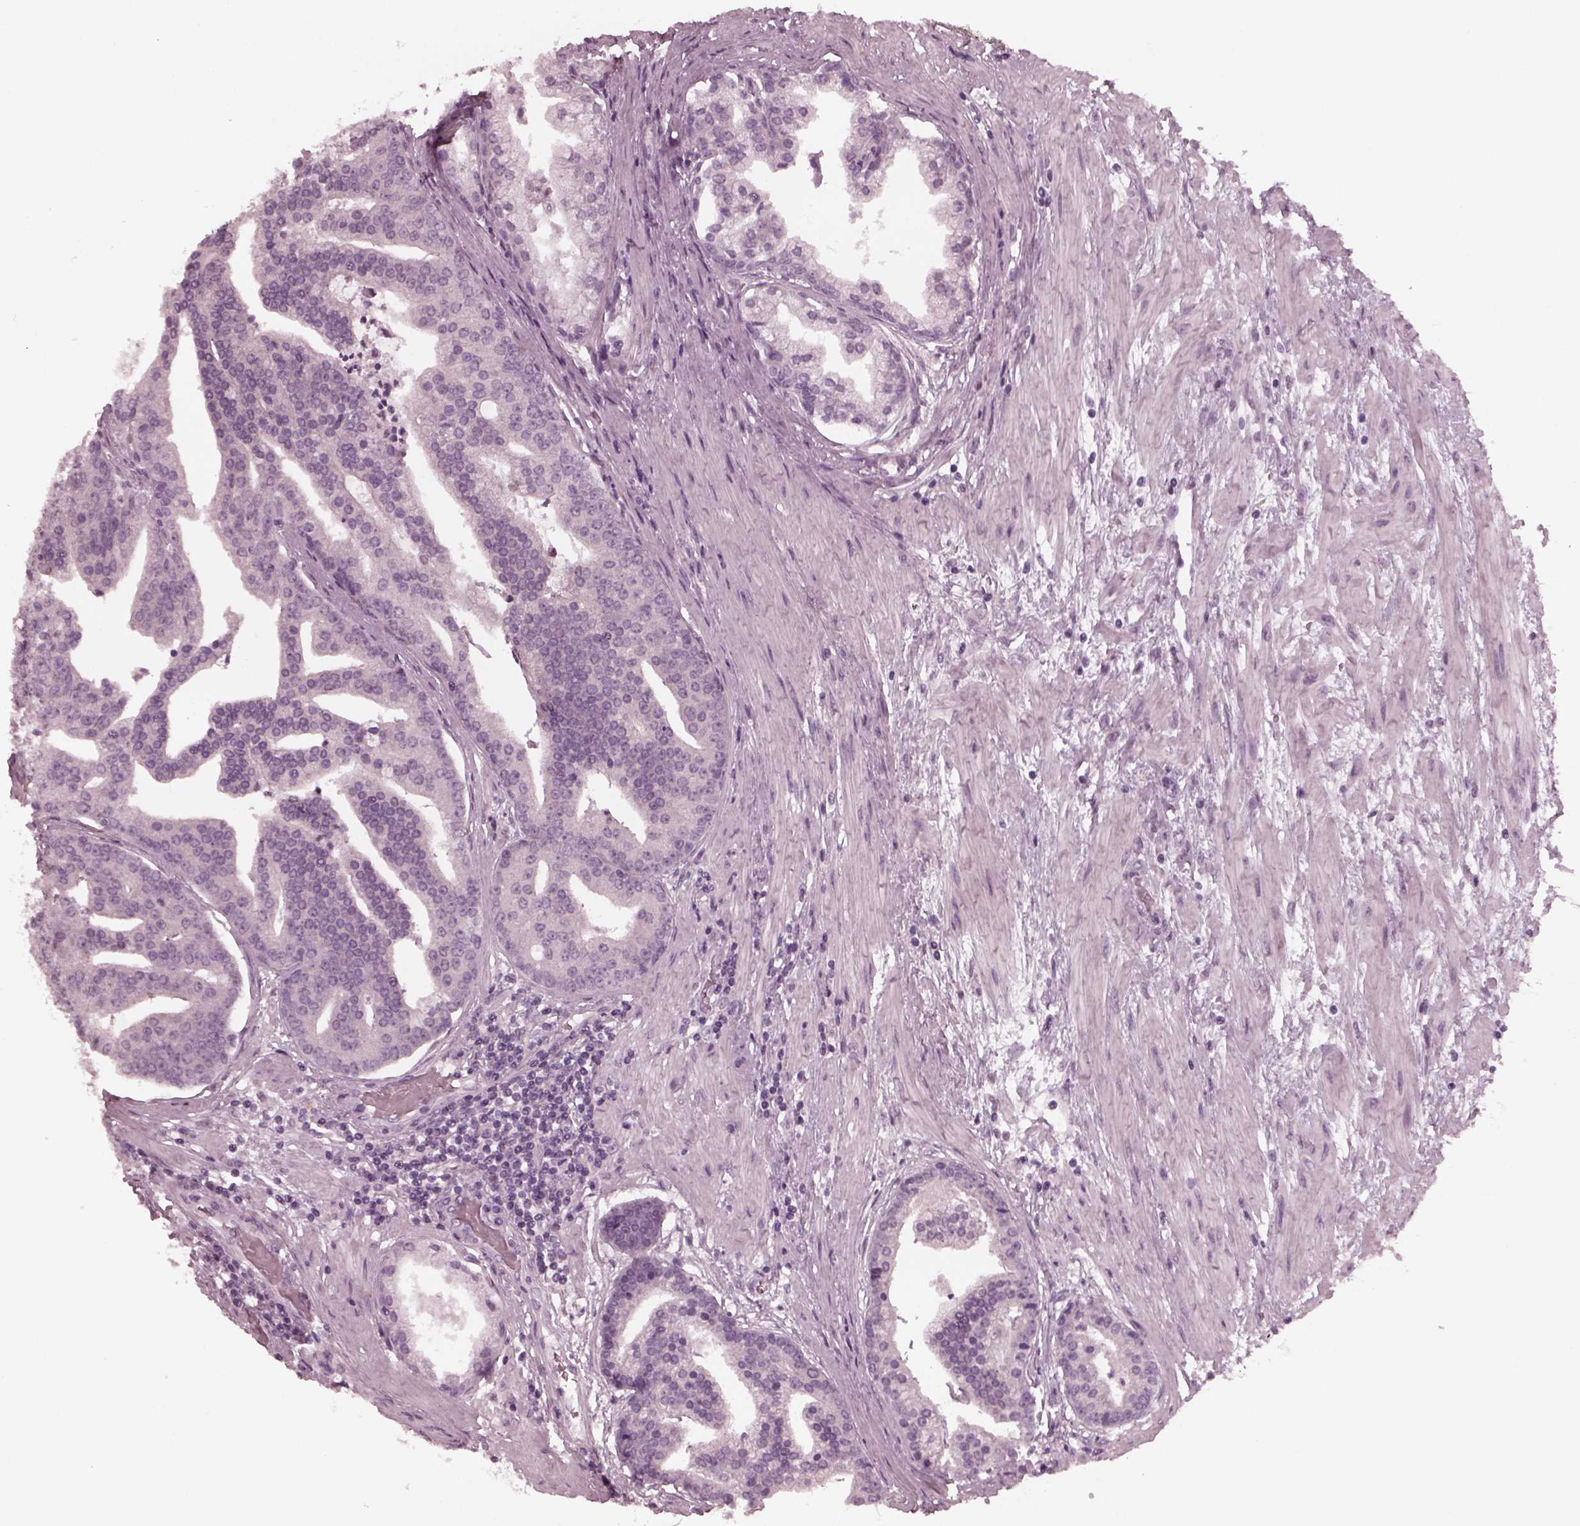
{"staining": {"intensity": "negative", "quantity": "none", "location": "none"}, "tissue": "prostate cancer", "cell_type": "Tumor cells", "image_type": "cancer", "snomed": [{"axis": "morphology", "description": "Adenocarcinoma, NOS"}, {"axis": "topography", "description": "Prostate and seminal vesicle, NOS"}, {"axis": "topography", "description": "Prostate"}], "caption": "There is no significant positivity in tumor cells of adenocarcinoma (prostate).", "gene": "YY2", "patient": {"sex": "male", "age": 44}}